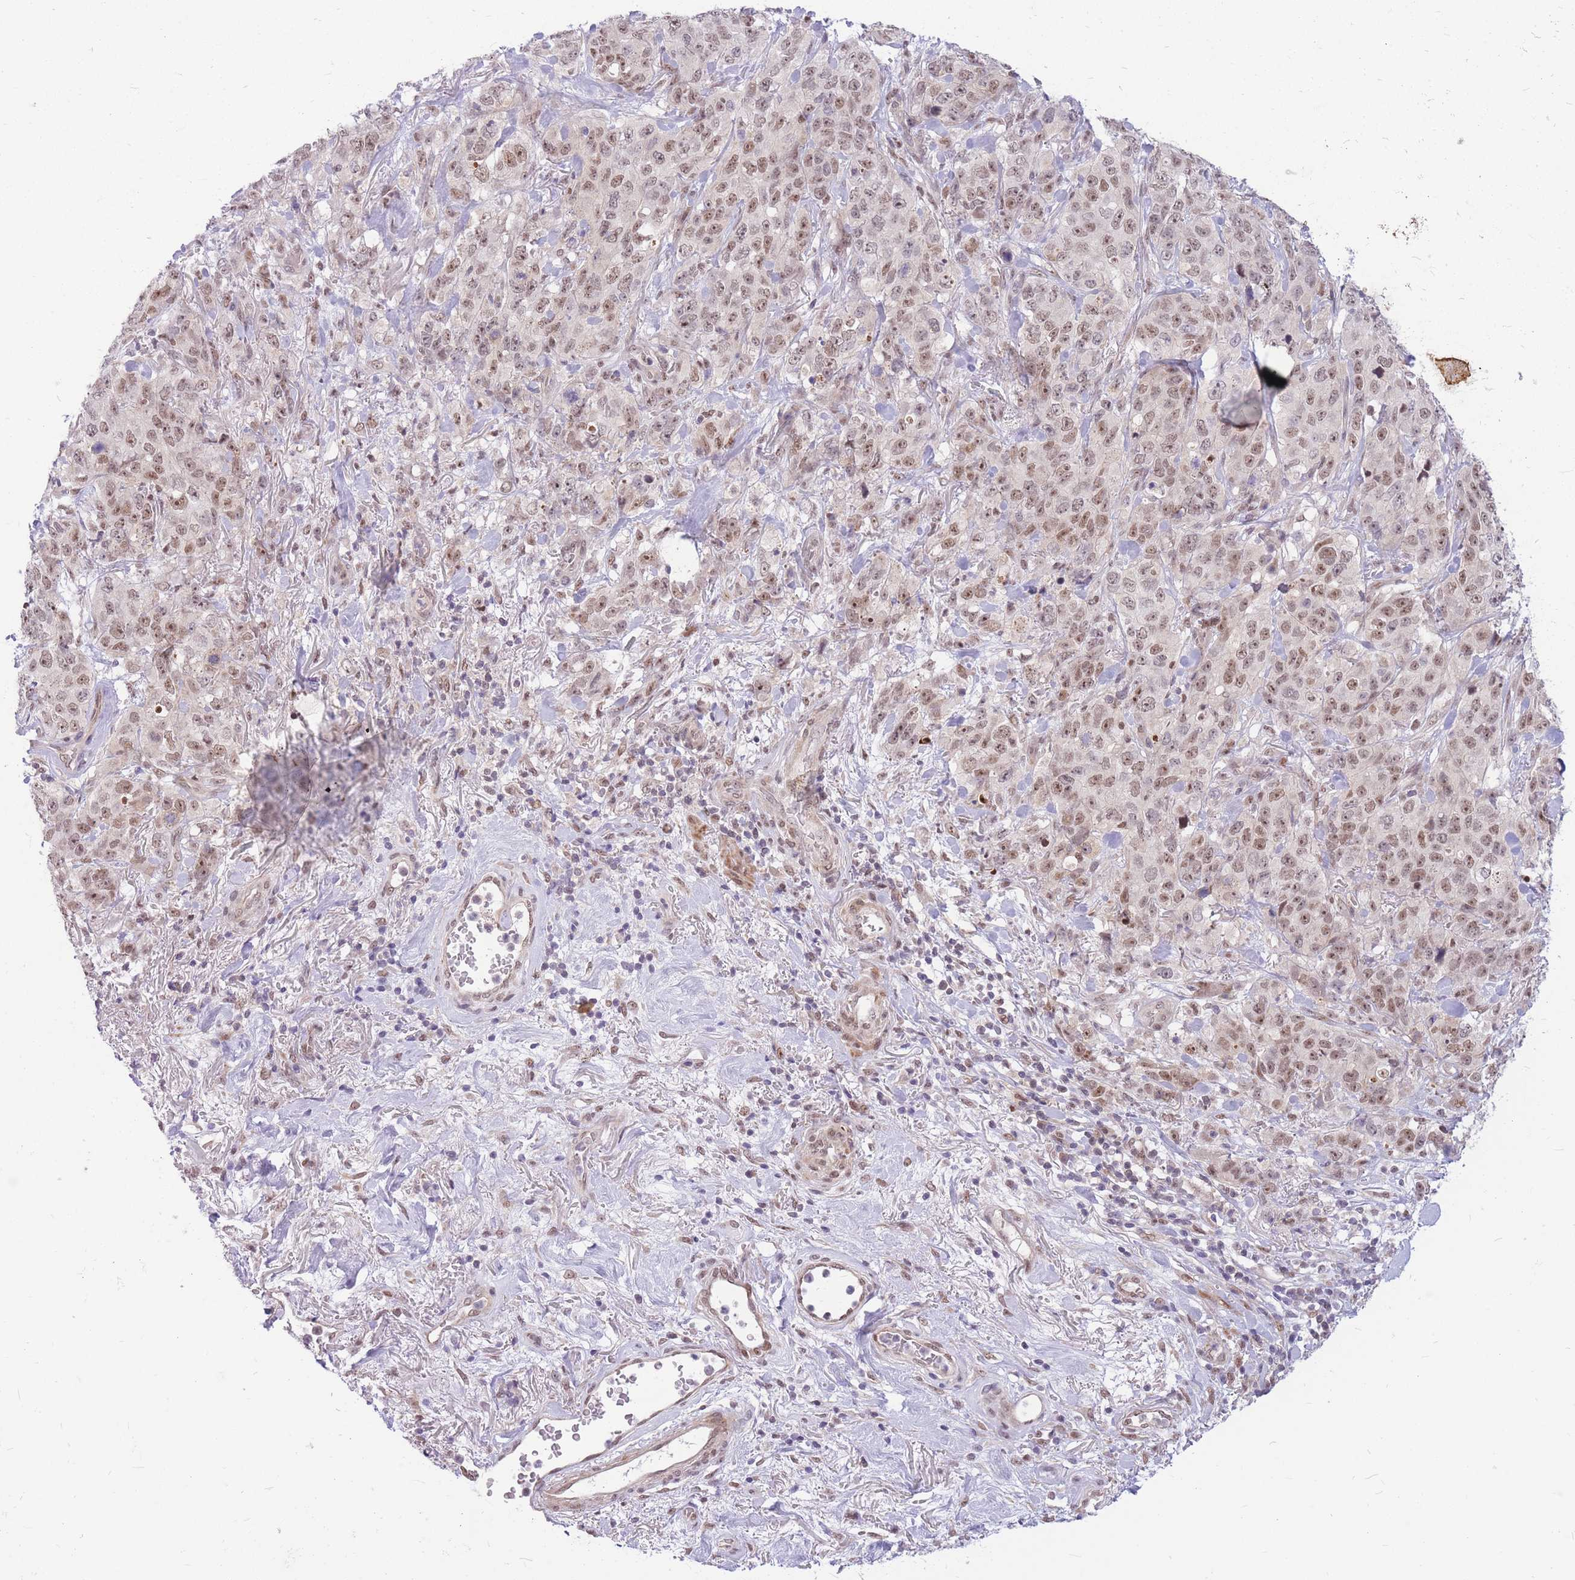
{"staining": {"intensity": "weak", "quantity": ">75%", "location": "nuclear"}, "tissue": "stomach cancer", "cell_type": "Tumor cells", "image_type": "cancer", "snomed": [{"axis": "morphology", "description": "Adenocarcinoma, NOS"}, {"axis": "topography", "description": "Stomach"}], "caption": "Immunohistochemistry (IHC) (DAB (3,3'-diaminobenzidine)) staining of human stomach cancer (adenocarcinoma) shows weak nuclear protein staining in about >75% of tumor cells.", "gene": "ERCC2", "patient": {"sex": "male", "age": 48}}